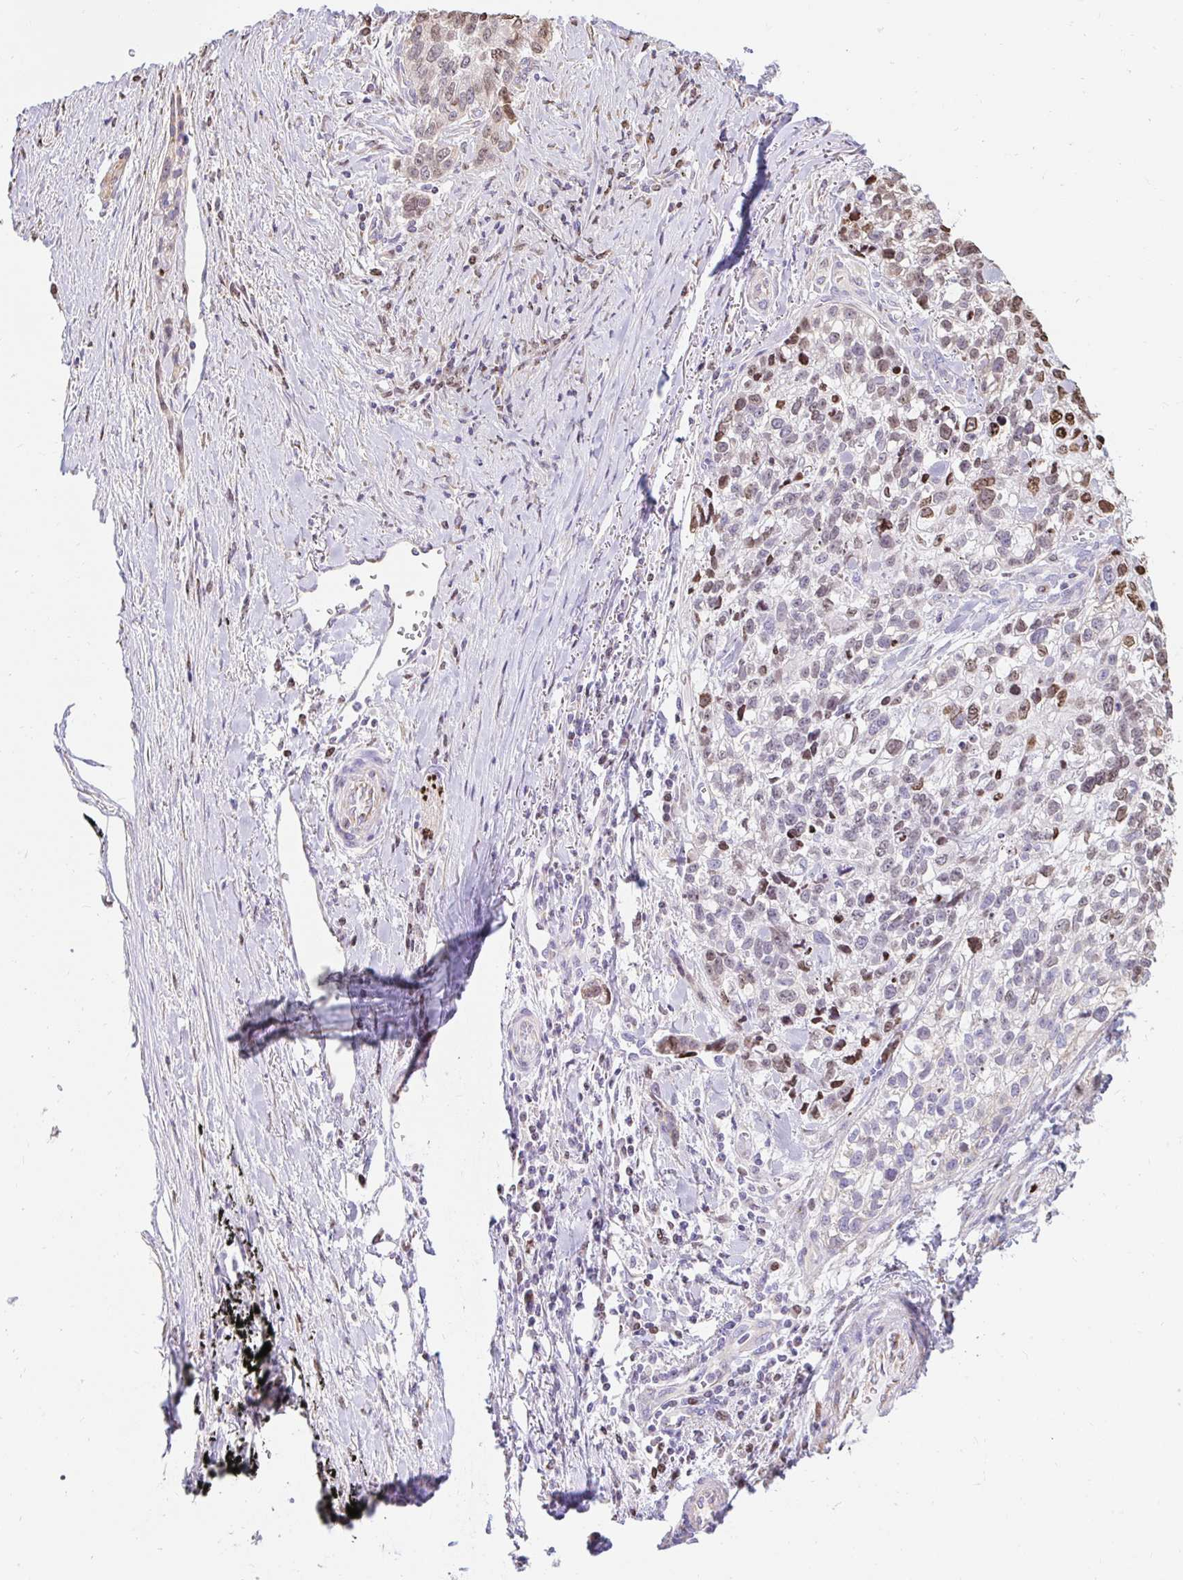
{"staining": {"intensity": "moderate", "quantity": "<25%", "location": "nuclear"}, "tissue": "lung cancer", "cell_type": "Tumor cells", "image_type": "cancer", "snomed": [{"axis": "morphology", "description": "Squamous cell carcinoma, NOS"}, {"axis": "topography", "description": "Lung"}], "caption": "Protein analysis of lung cancer tissue displays moderate nuclear expression in about <25% of tumor cells.", "gene": "CAPSL", "patient": {"sex": "male", "age": 74}}